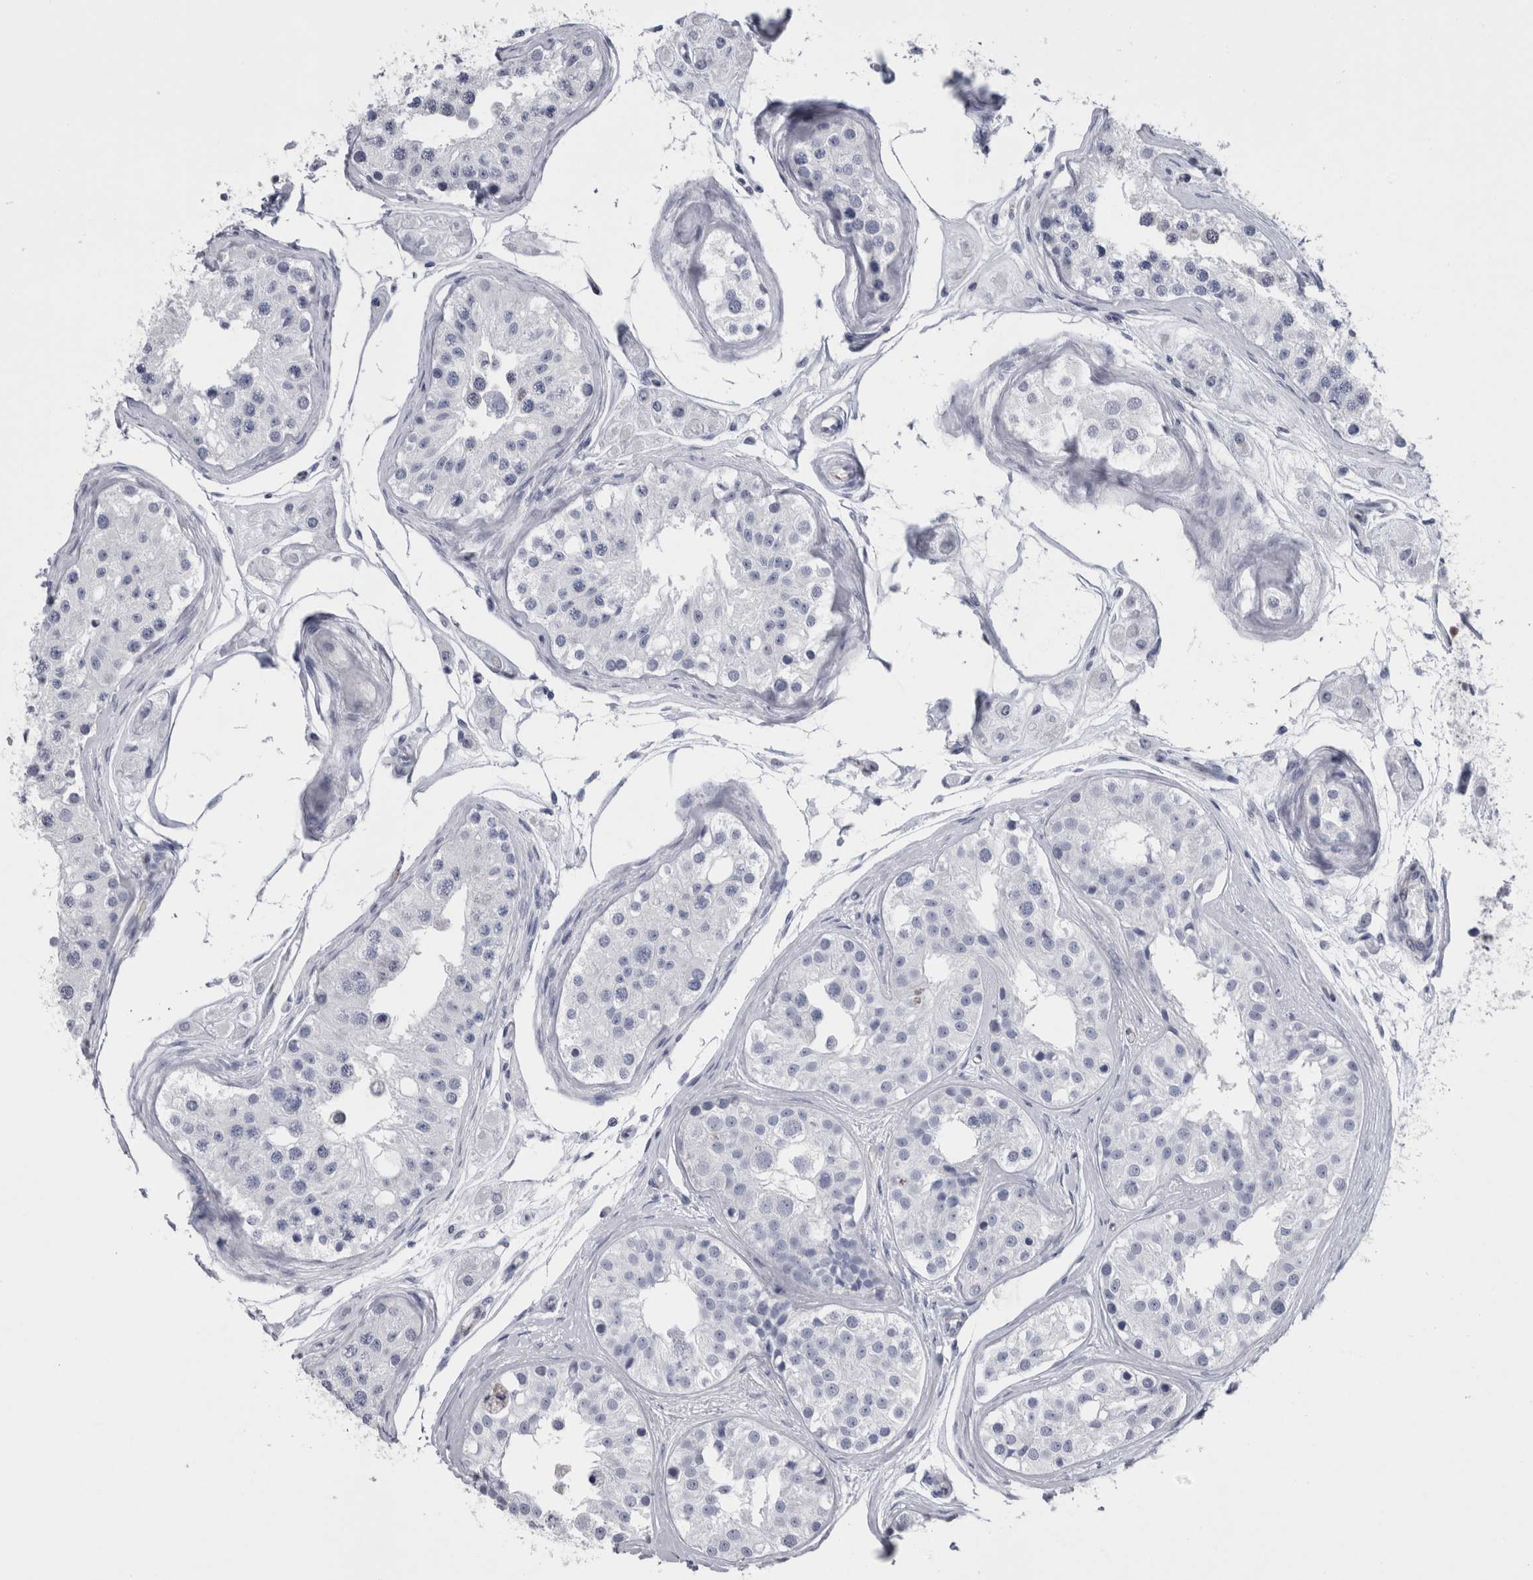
{"staining": {"intensity": "weak", "quantity": "<25%", "location": "cytoplasmic/membranous"}, "tissue": "testis", "cell_type": "Cells in seminiferous ducts", "image_type": "normal", "snomed": [{"axis": "morphology", "description": "Normal tissue, NOS"}, {"axis": "morphology", "description": "Adenocarcinoma, metastatic, NOS"}, {"axis": "topography", "description": "Testis"}], "caption": "Image shows no protein staining in cells in seminiferous ducts of benign testis. (DAB IHC with hematoxylin counter stain).", "gene": "VWDE", "patient": {"sex": "male", "age": 26}}